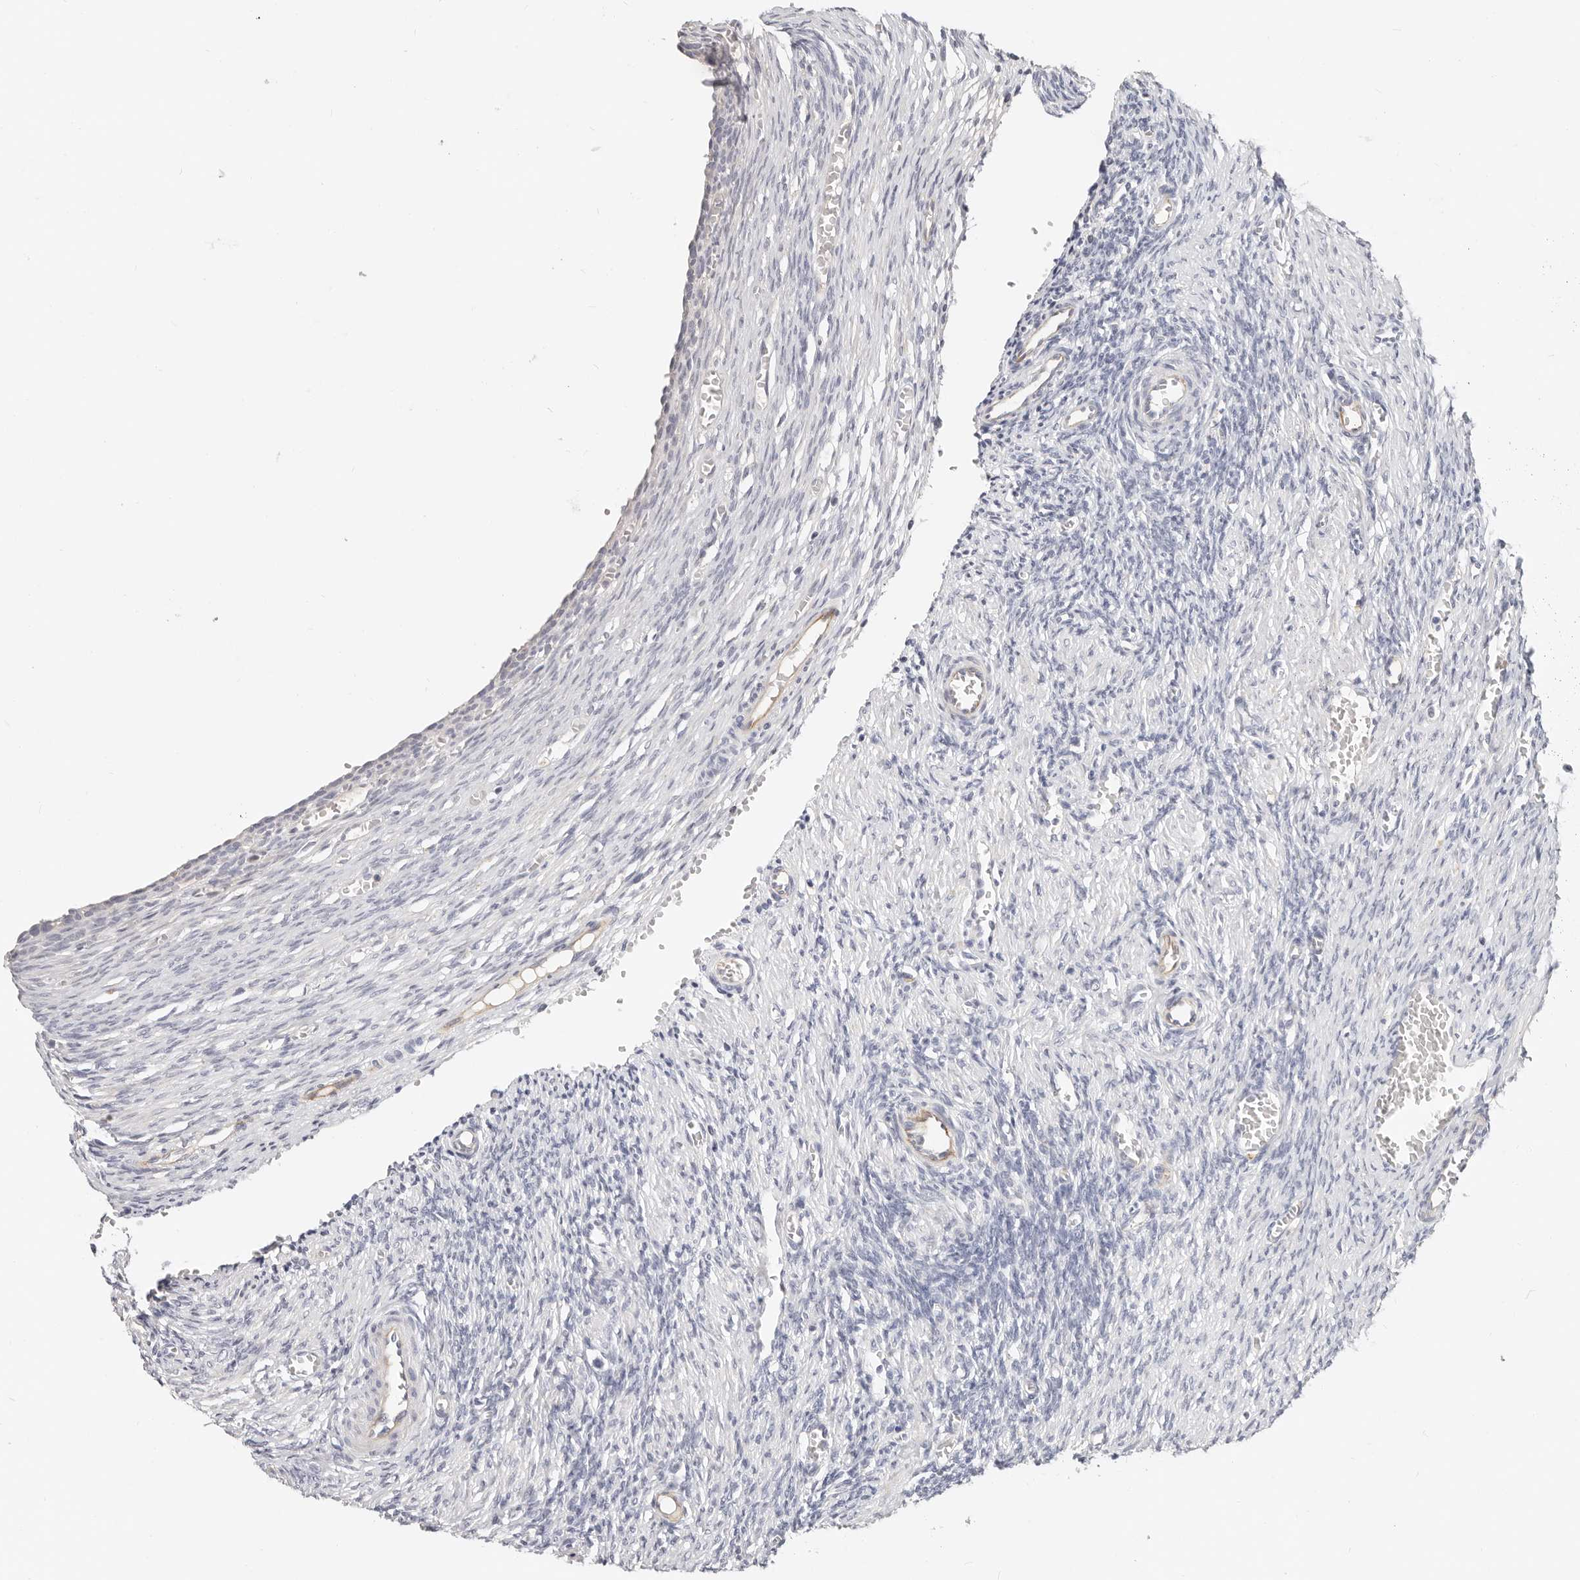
{"staining": {"intensity": "negative", "quantity": "none", "location": "none"}, "tissue": "ovary", "cell_type": "Follicle cells", "image_type": "normal", "snomed": [{"axis": "morphology", "description": "Normal tissue, NOS"}, {"axis": "topography", "description": "Ovary"}], "caption": "Photomicrograph shows no protein staining in follicle cells of benign ovary. (DAB IHC, high magnification).", "gene": "ZRANB1", "patient": {"sex": "female", "age": 27}}